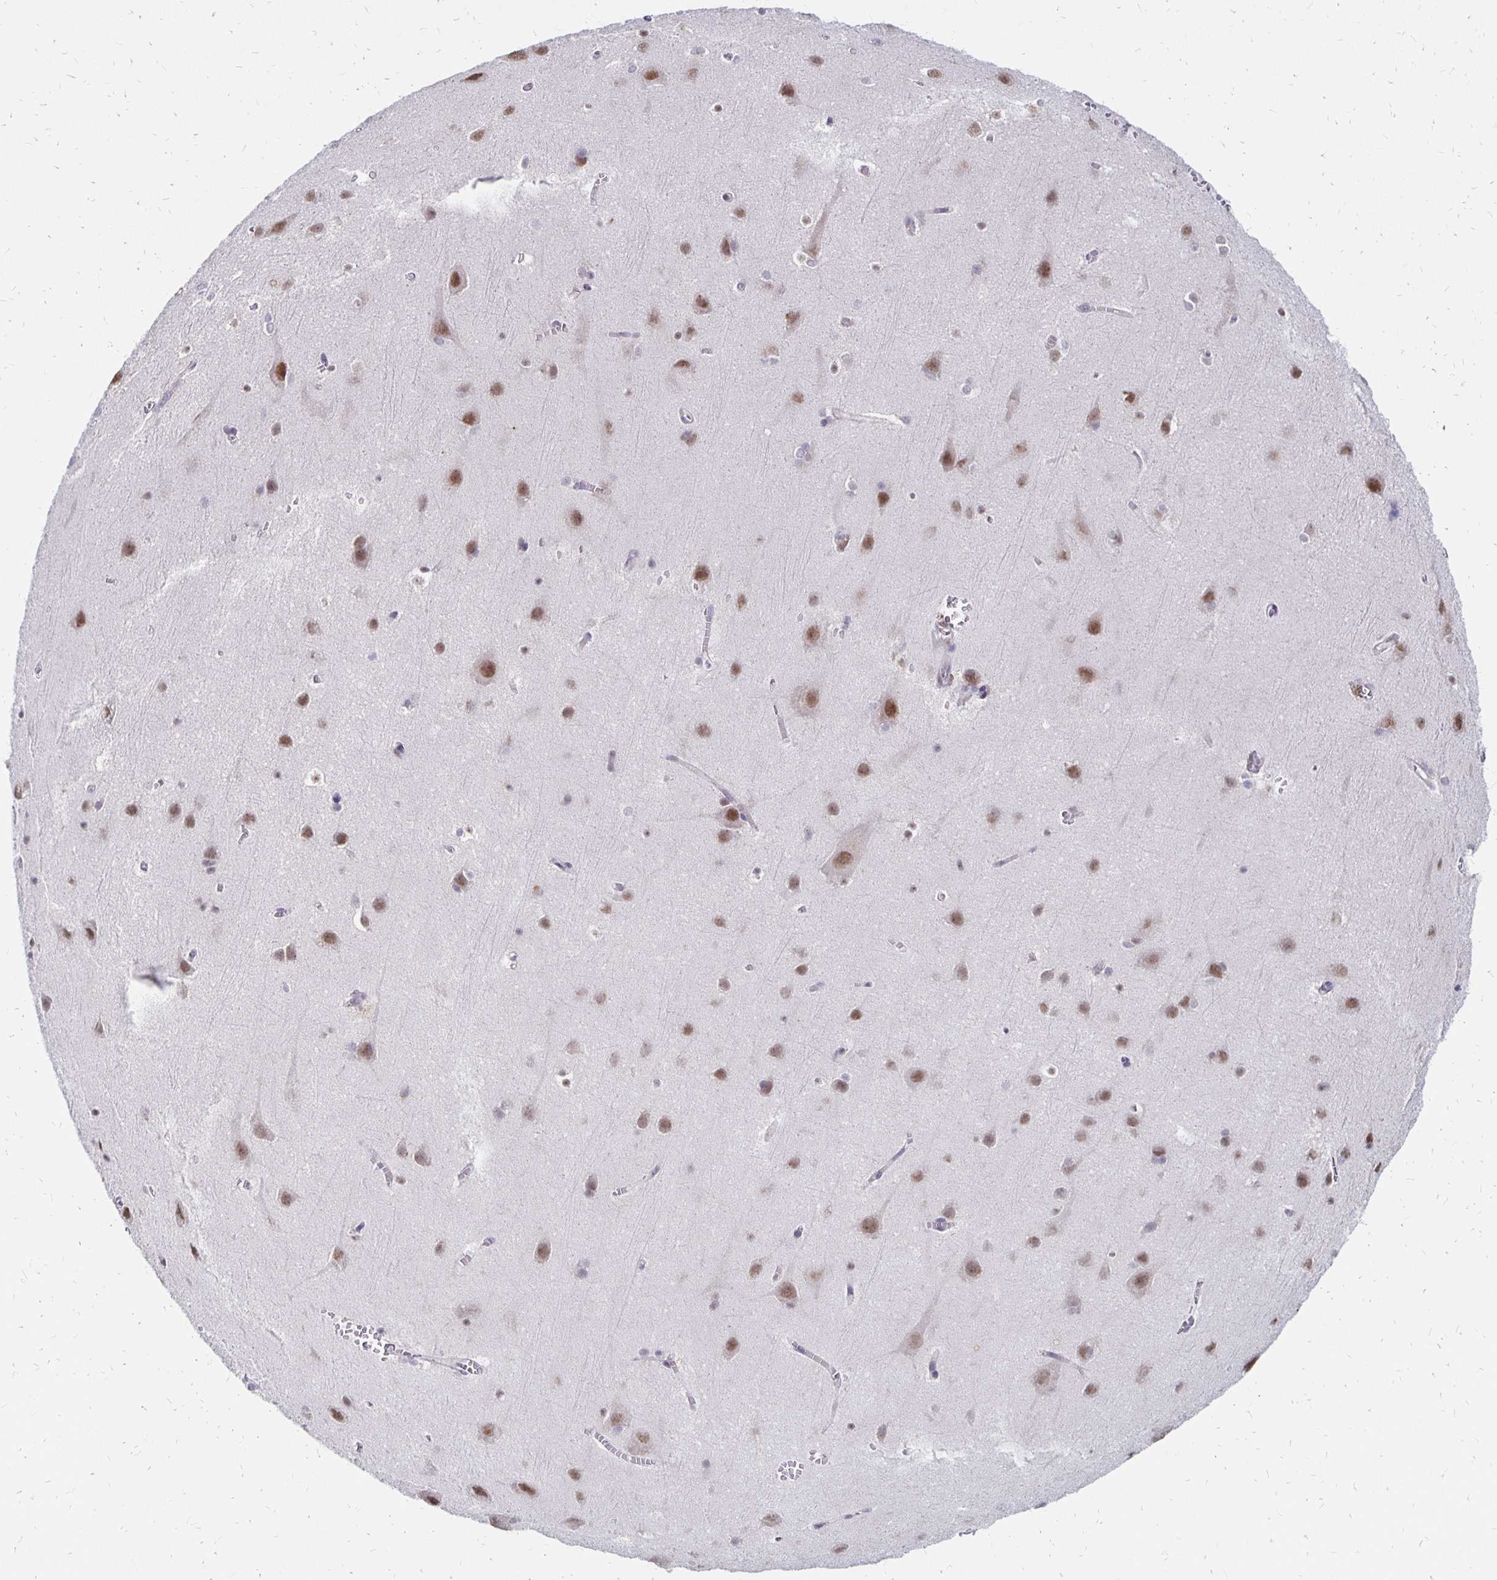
{"staining": {"intensity": "negative", "quantity": "none", "location": "none"}, "tissue": "cerebral cortex", "cell_type": "Endothelial cells", "image_type": "normal", "snomed": [{"axis": "morphology", "description": "Normal tissue, NOS"}, {"axis": "topography", "description": "Cerebral cortex"}], "caption": "An IHC micrograph of benign cerebral cortex is shown. There is no staining in endothelial cells of cerebral cortex.", "gene": "ATOSB", "patient": {"sex": "male", "age": 37}}